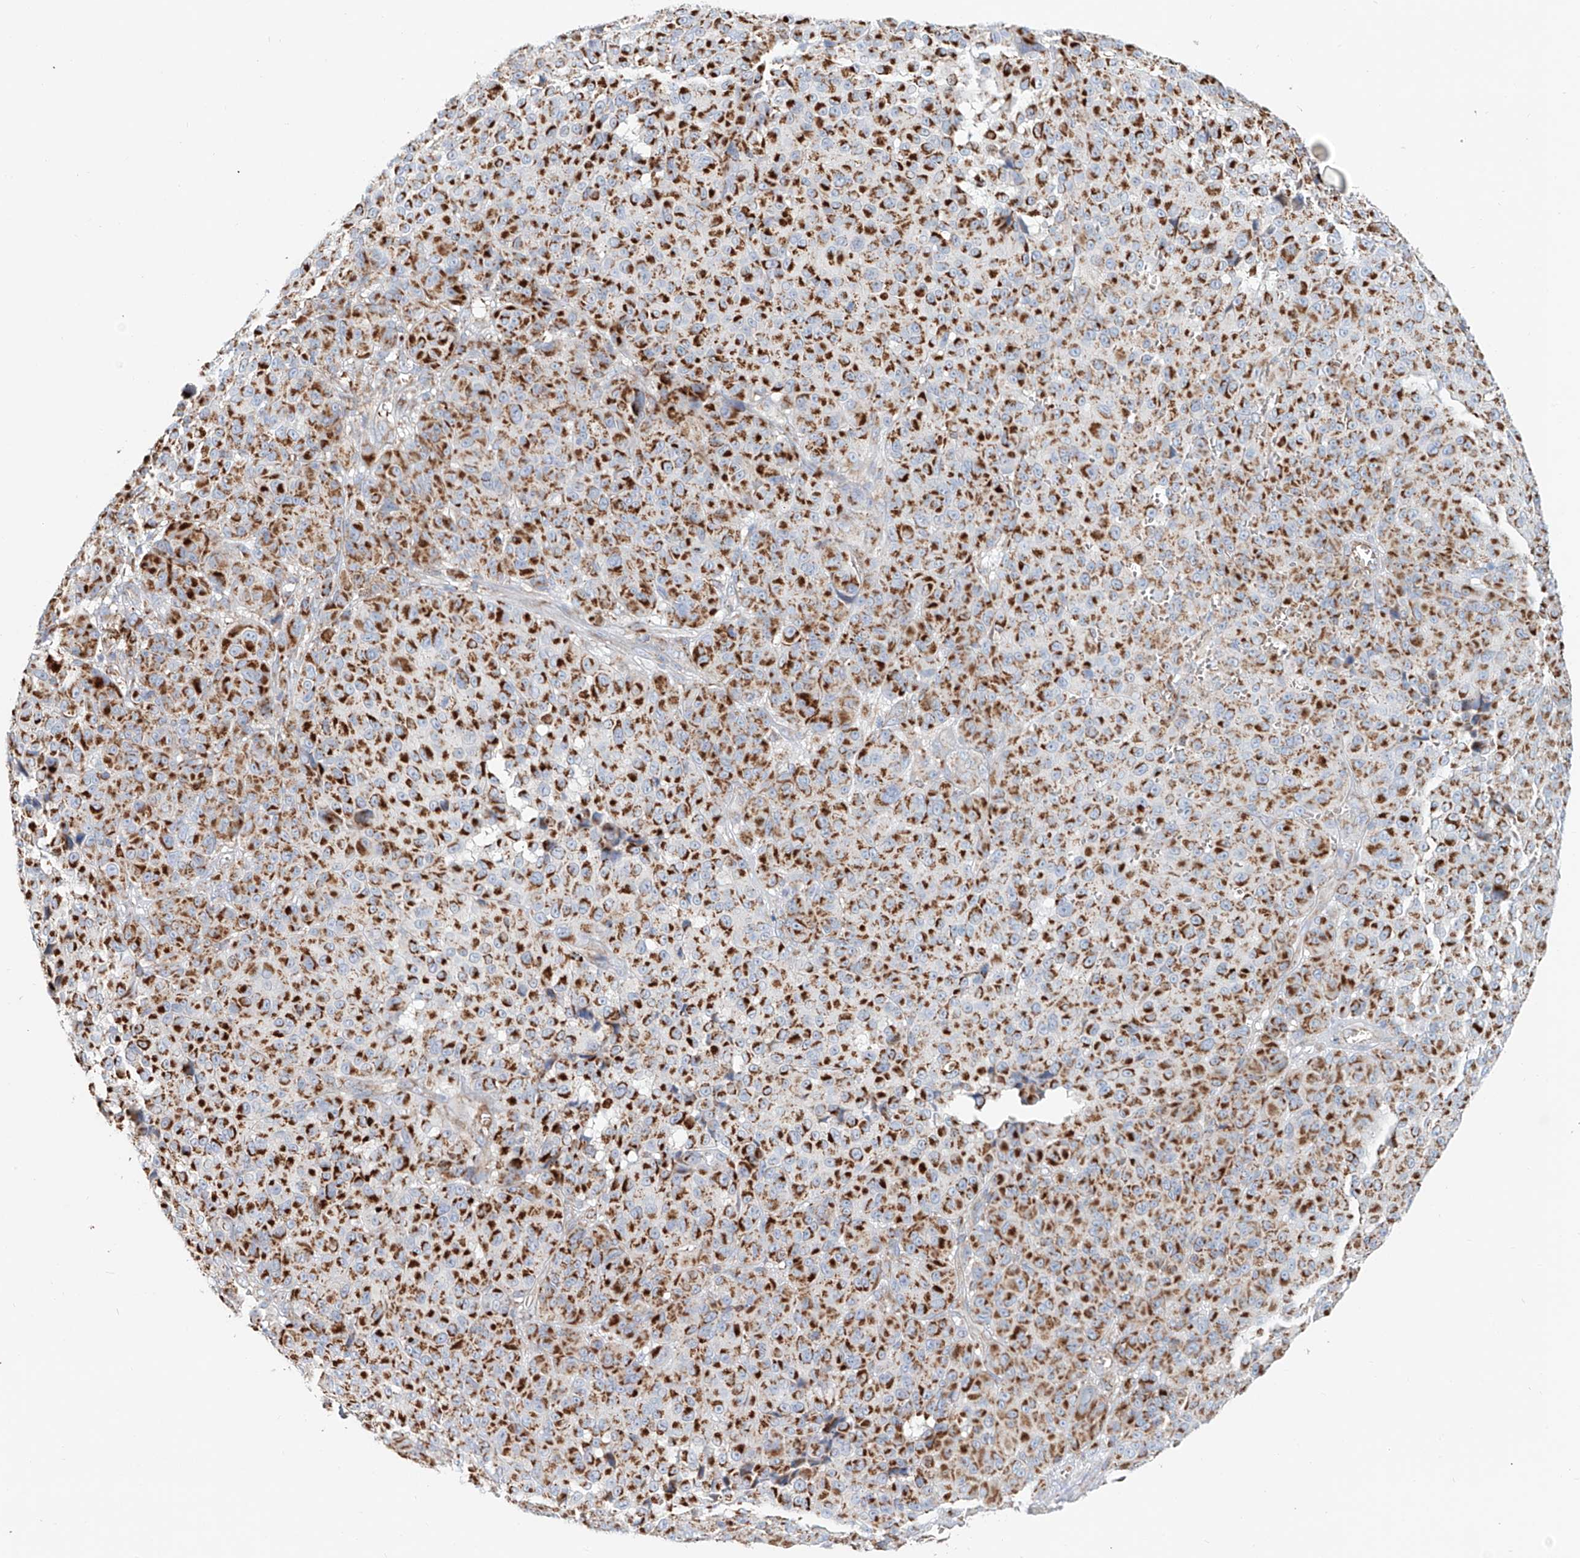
{"staining": {"intensity": "strong", "quantity": ">75%", "location": "cytoplasmic/membranous"}, "tissue": "melanoma", "cell_type": "Tumor cells", "image_type": "cancer", "snomed": [{"axis": "morphology", "description": "Malignant melanoma, NOS"}, {"axis": "topography", "description": "Skin"}], "caption": "Malignant melanoma was stained to show a protein in brown. There is high levels of strong cytoplasmic/membranous staining in approximately >75% of tumor cells. (DAB (3,3'-diaminobenzidine) IHC, brown staining for protein, blue staining for nuclei).", "gene": "CARD10", "patient": {"sex": "male", "age": 73}}